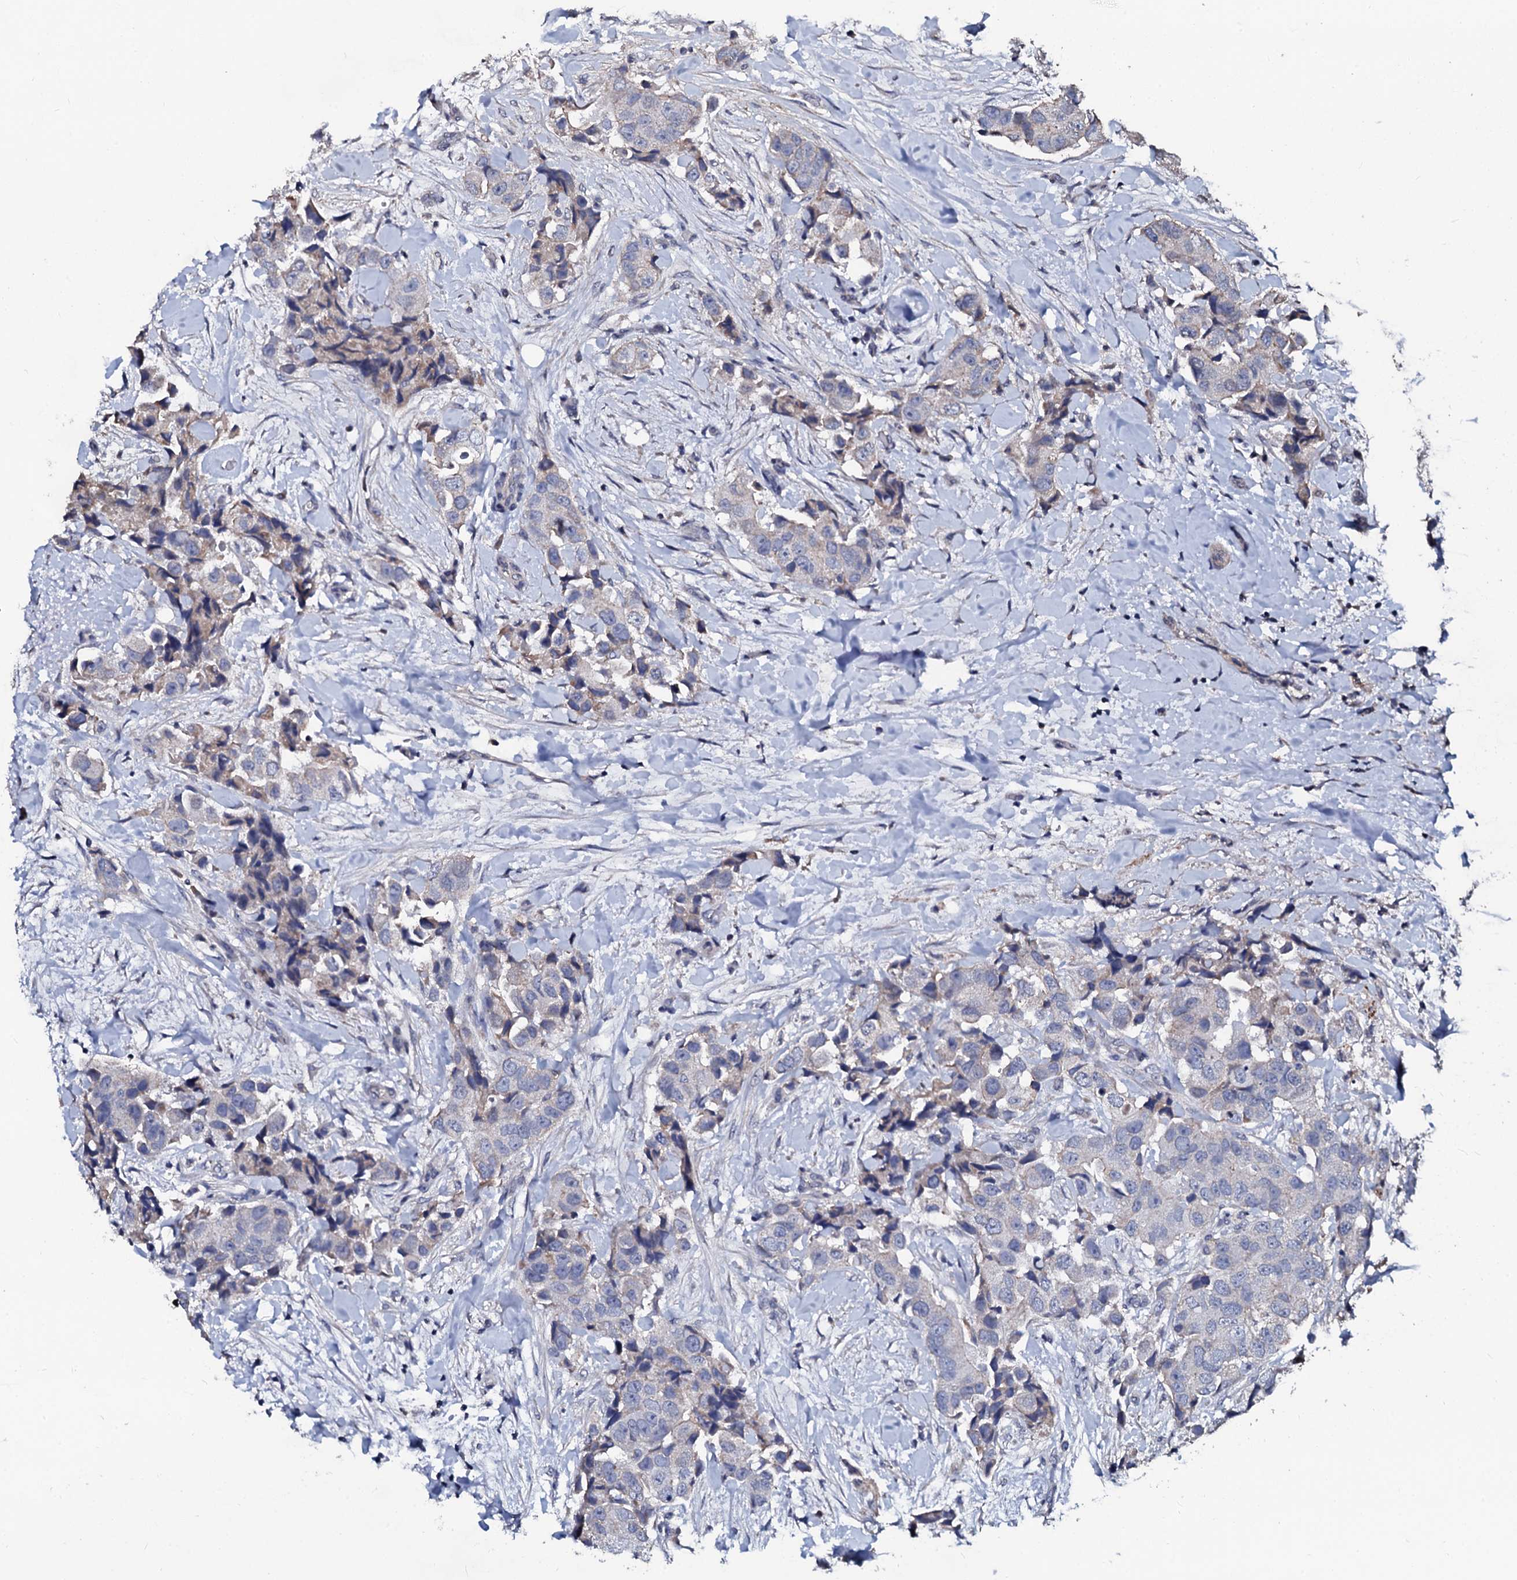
{"staining": {"intensity": "weak", "quantity": "<25%", "location": "cytoplasmic/membranous"}, "tissue": "breast cancer", "cell_type": "Tumor cells", "image_type": "cancer", "snomed": [{"axis": "morphology", "description": "Normal tissue, NOS"}, {"axis": "morphology", "description": "Duct carcinoma"}, {"axis": "topography", "description": "Breast"}], "caption": "DAB (3,3'-diaminobenzidine) immunohistochemical staining of human breast intraductal carcinoma displays no significant expression in tumor cells. (DAB IHC with hematoxylin counter stain).", "gene": "SLC37A4", "patient": {"sex": "female", "age": 62}}